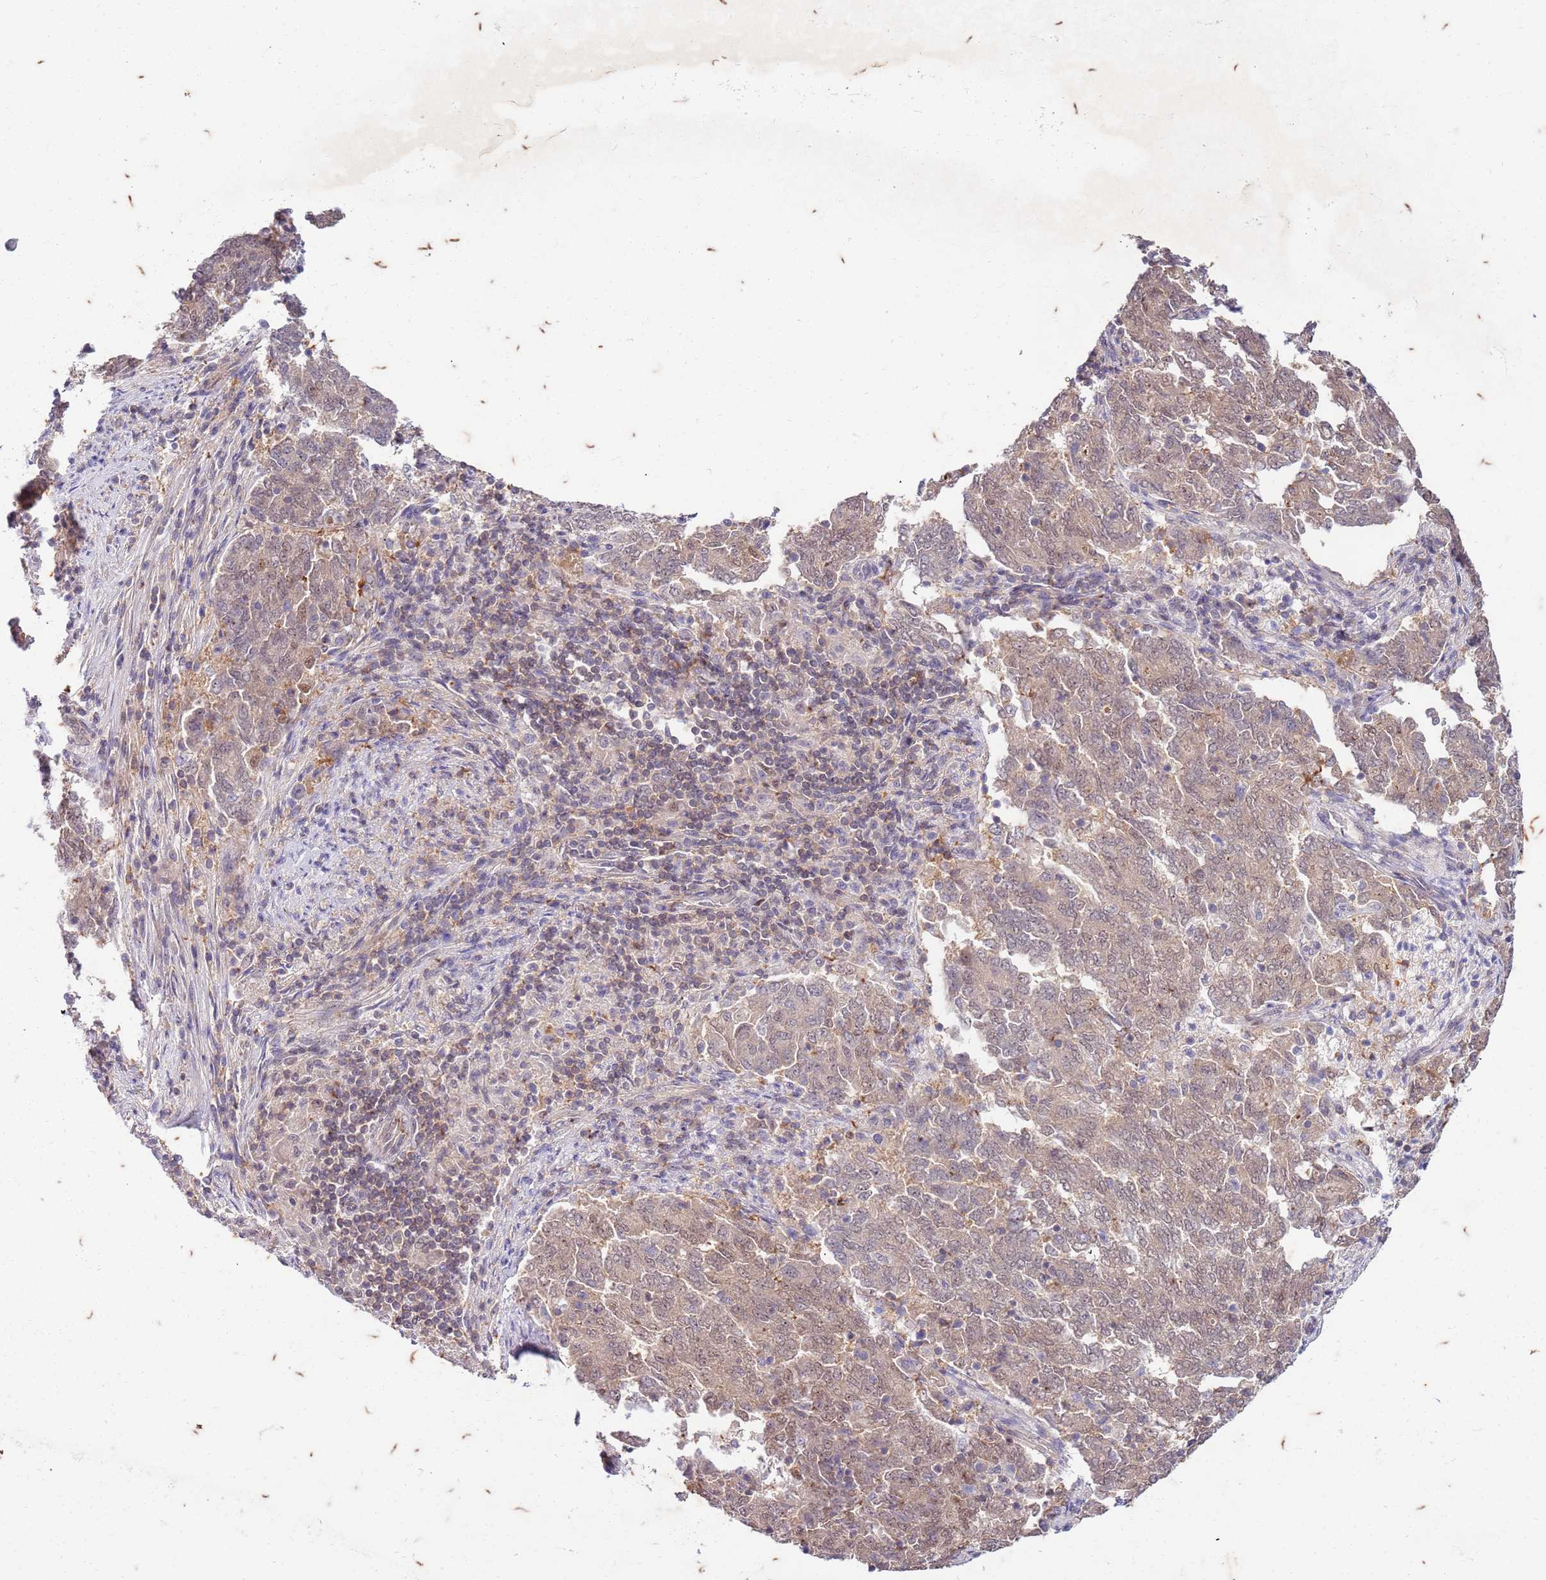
{"staining": {"intensity": "weak", "quantity": ">75%", "location": "cytoplasmic/membranous,nuclear"}, "tissue": "endometrial cancer", "cell_type": "Tumor cells", "image_type": "cancer", "snomed": [{"axis": "morphology", "description": "Adenocarcinoma, NOS"}, {"axis": "topography", "description": "Endometrium"}], "caption": "Protein staining by IHC reveals weak cytoplasmic/membranous and nuclear positivity in approximately >75% of tumor cells in endometrial cancer.", "gene": "RAPGEF3", "patient": {"sex": "female", "age": 80}}